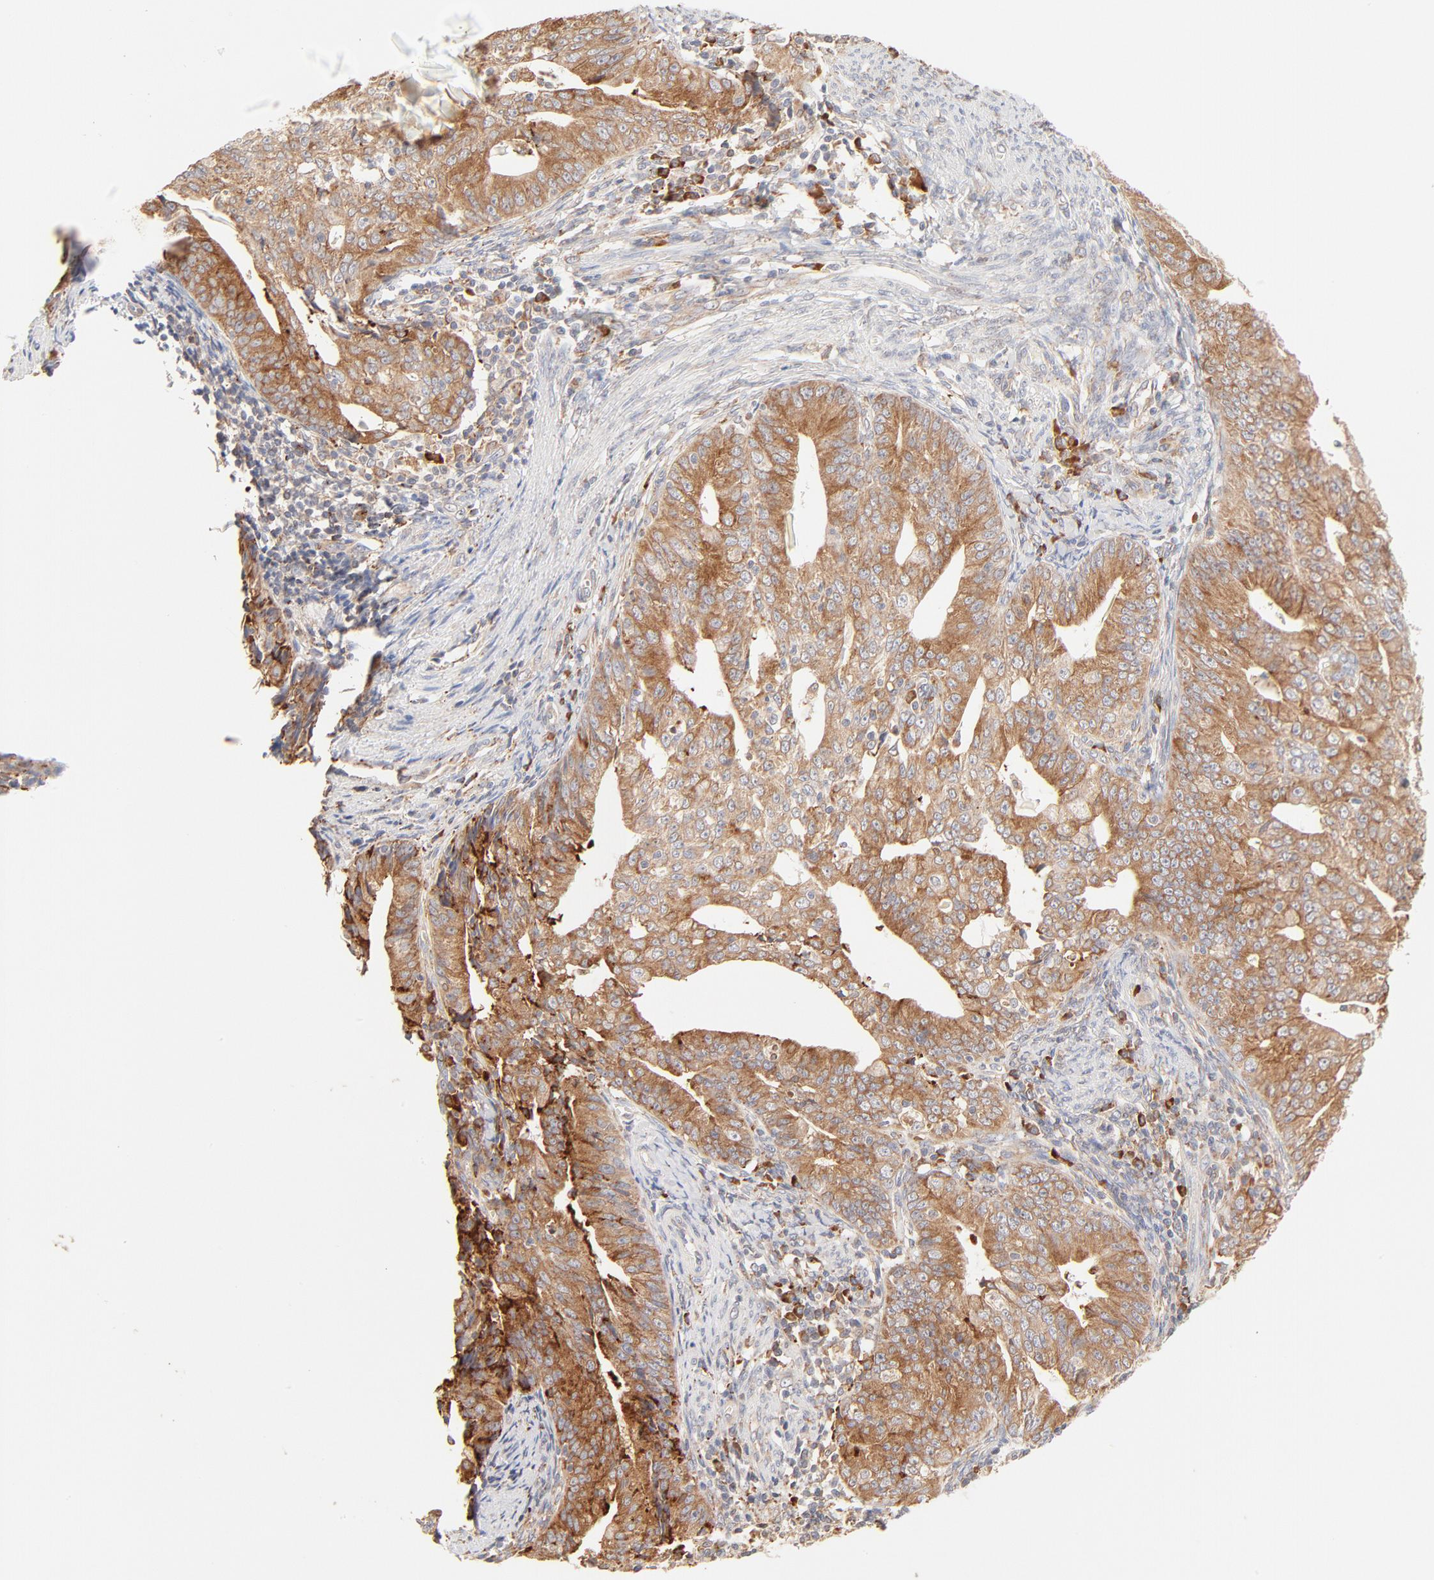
{"staining": {"intensity": "strong", "quantity": ">75%", "location": "cytoplasmic/membranous"}, "tissue": "endometrial cancer", "cell_type": "Tumor cells", "image_type": "cancer", "snomed": [{"axis": "morphology", "description": "Adenocarcinoma, NOS"}, {"axis": "topography", "description": "Endometrium"}], "caption": "This is a photomicrograph of immunohistochemistry (IHC) staining of endometrial adenocarcinoma, which shows strong positivity in the cytoplasmic/membranous of tumor cells.", "gene": "PARP12", "patient": {"sex": "female", "age": 56}}